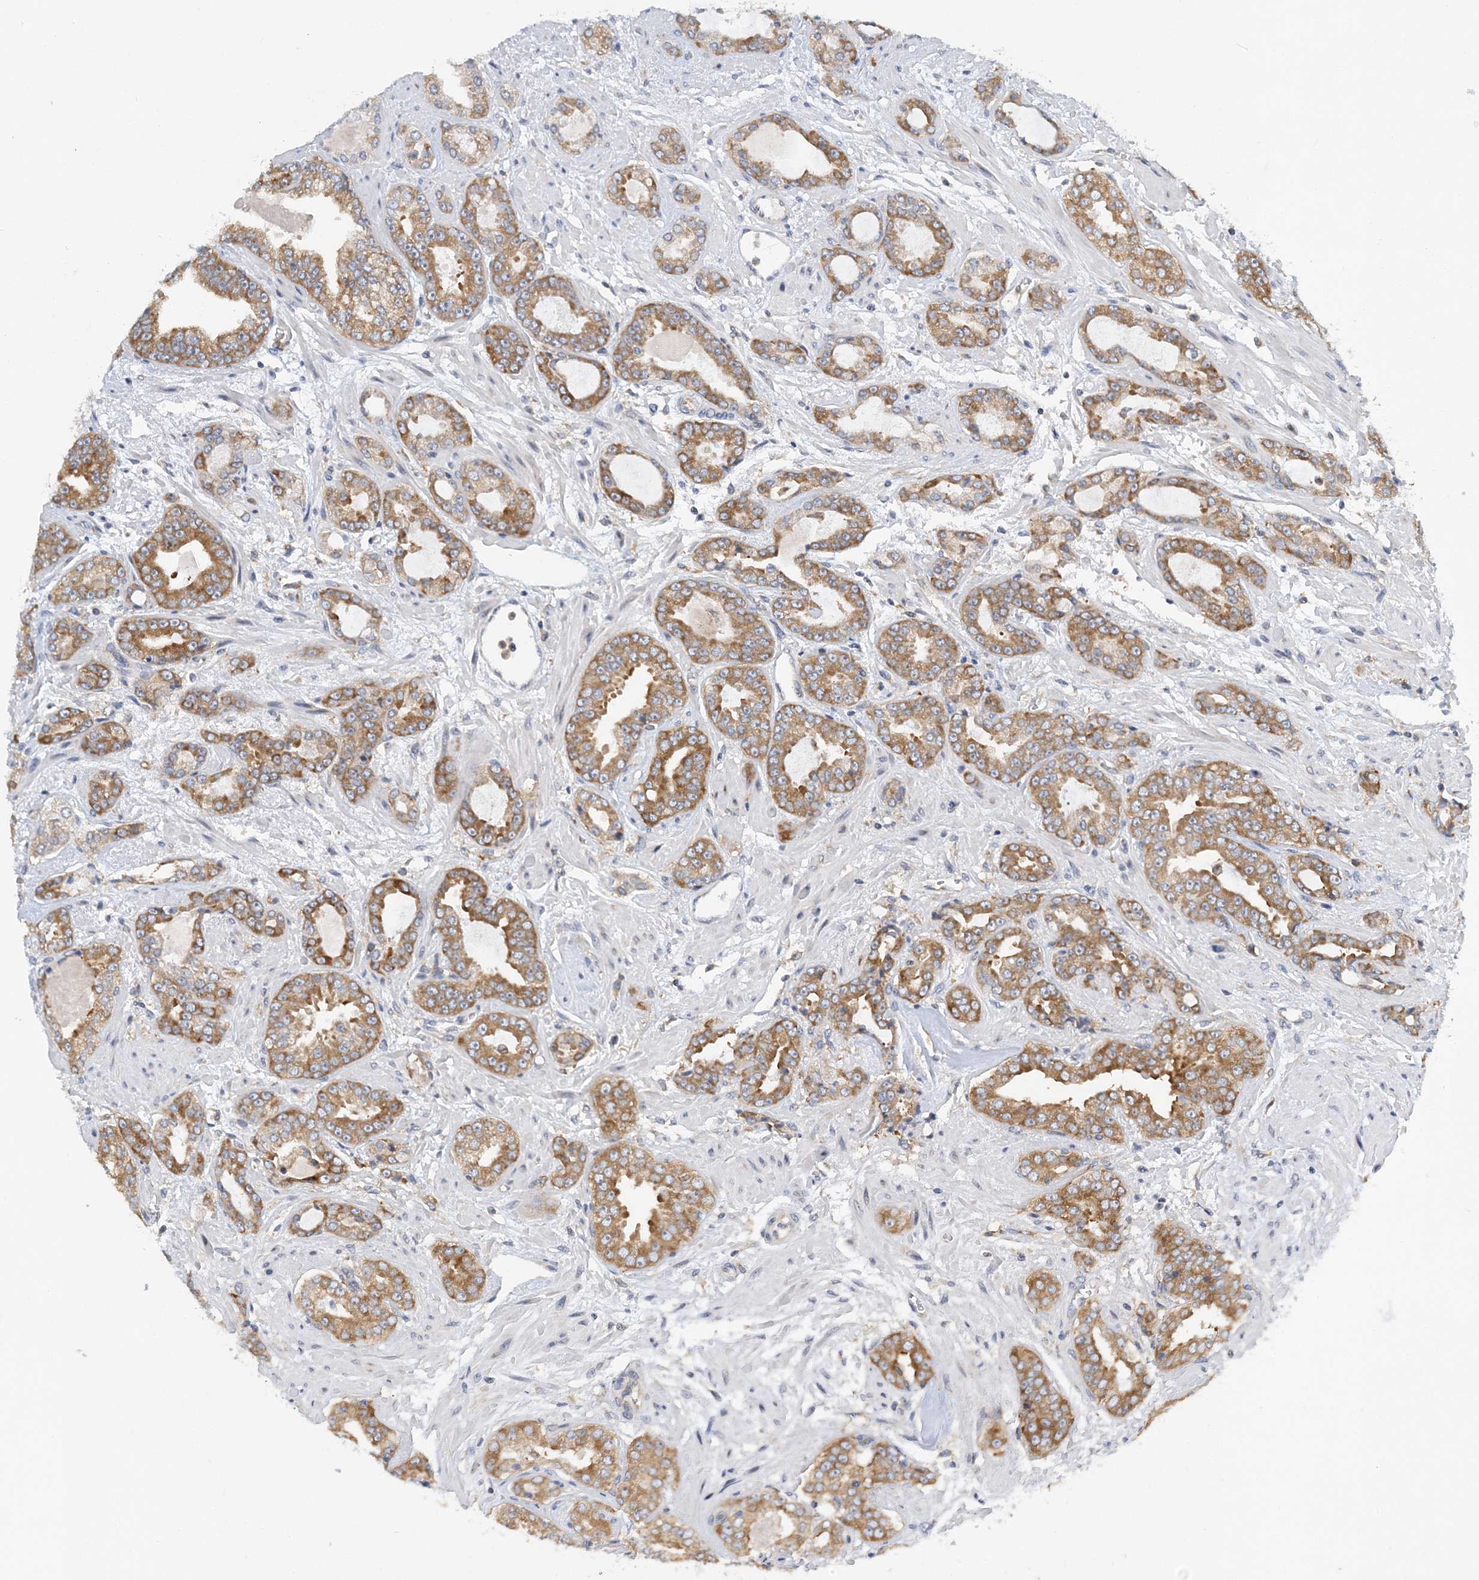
{"staining": {"intensity": "moderate", "quantity": ">75%", "location": "cytoplasmic/membranous"}, "tissue": "prostate cancer", "cell_type": "Tumor cells", "image_type": "cancer", "snomed": [{"axis": "morphology", "description": "Adenocarcinoma, High grade"}, {"axis": "topography", "description": "Prostate"}], "caption": "This is a histology image of immunohistochemistry staining of adenocarcinoma (high-grade) (prostate), which shows moderate positivity in the cytoplasmic/membranous of tumor cells.", "gene": "LARP4B", "patient": {"sex": "male", "age": 71}}